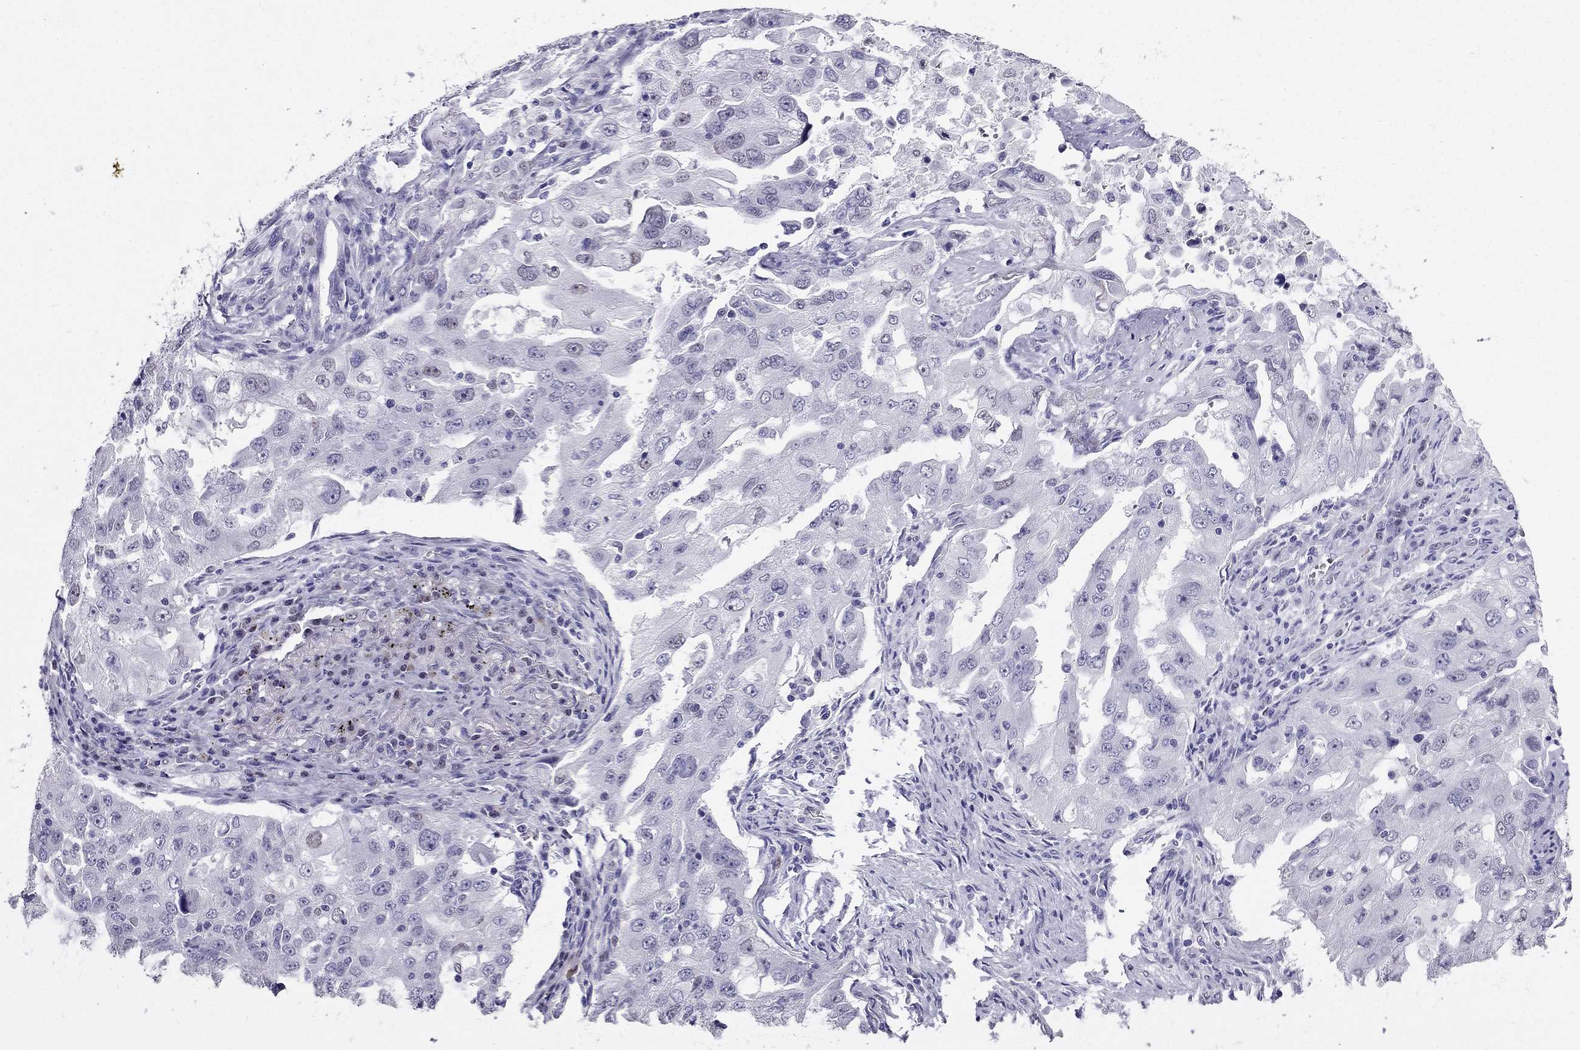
{"staining": {"intensity": "negative", "quantity": "none", "location": "none"}, "tissue": "lung cancer", "cell_type": "Tumor cells", "image_type": "cancer", "snomed": [{"axis": "morphology", "description": "Adenocarcinoma, NOS"}, {"axis": "topography", "description": "Lung"}], "caption": "Human adenocarcinoma (lung) stained for a protein using IHC shows no positivity in tumor cells.", "gene": "ARID3A", "patient": {"sex": "female", "age": 61}}